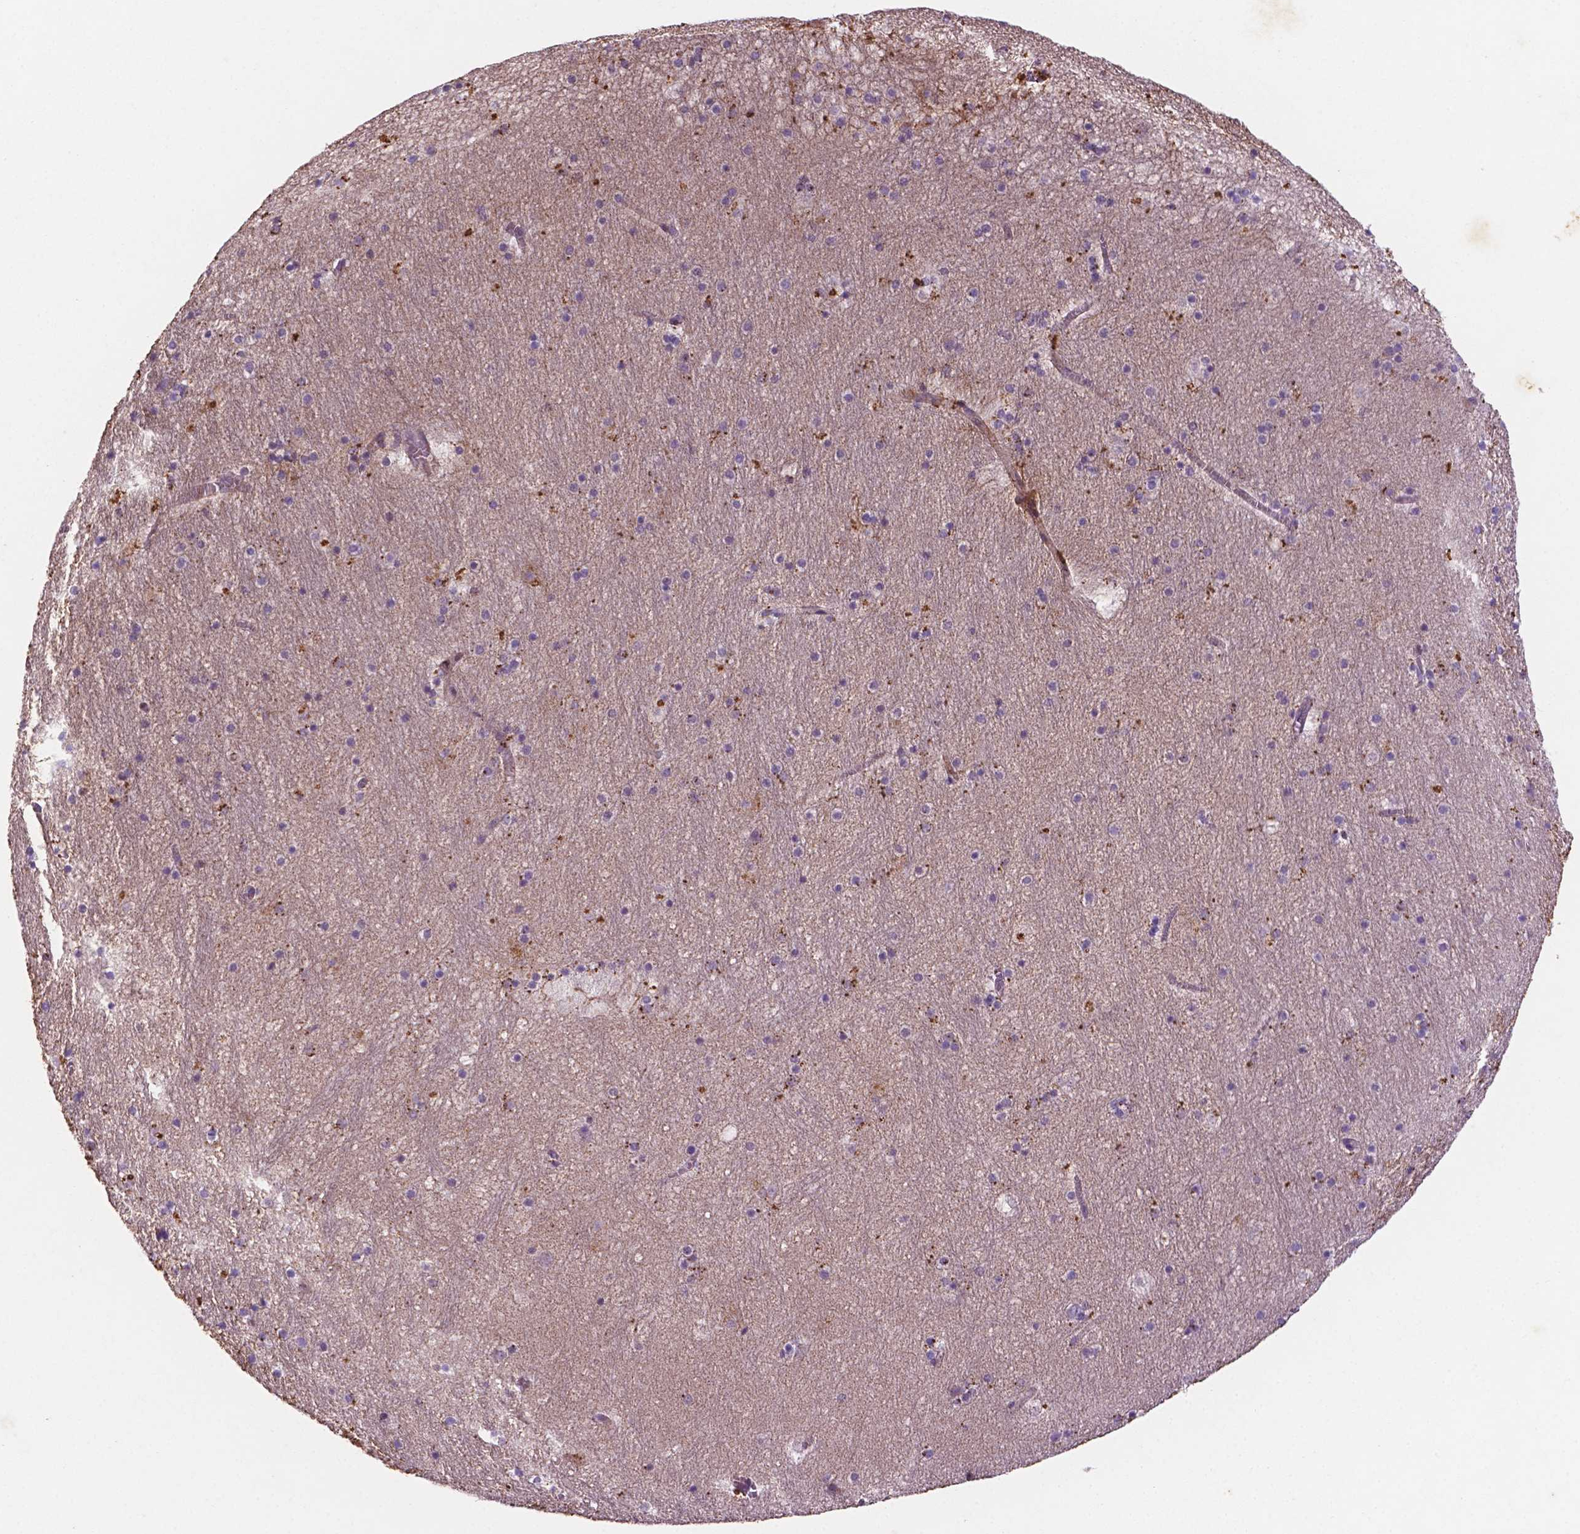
{"staining": {"intensity": "negative", "quantity": "none", "location": "none"}, "tissue": "hippocampus", "cell_type": "Glial cells", "image_type": "normal", "snomed": [{"axis": "morphology", "description": "Normal tissue, NOS"}, {"axis": "topography", "description": "Hippocampus"}], "caption": "The image reveals no significant staining in glial cells of hippocampus. (Stains: DAB (3,3'-diaminobenzidine) immunohistochemistry (IHC) with hematoxylin counter stain, Microscopy: brightfield microscopy at high magnification).", "gene": "TM4SF20", "patient": {"sex": "male", "age": 45}}